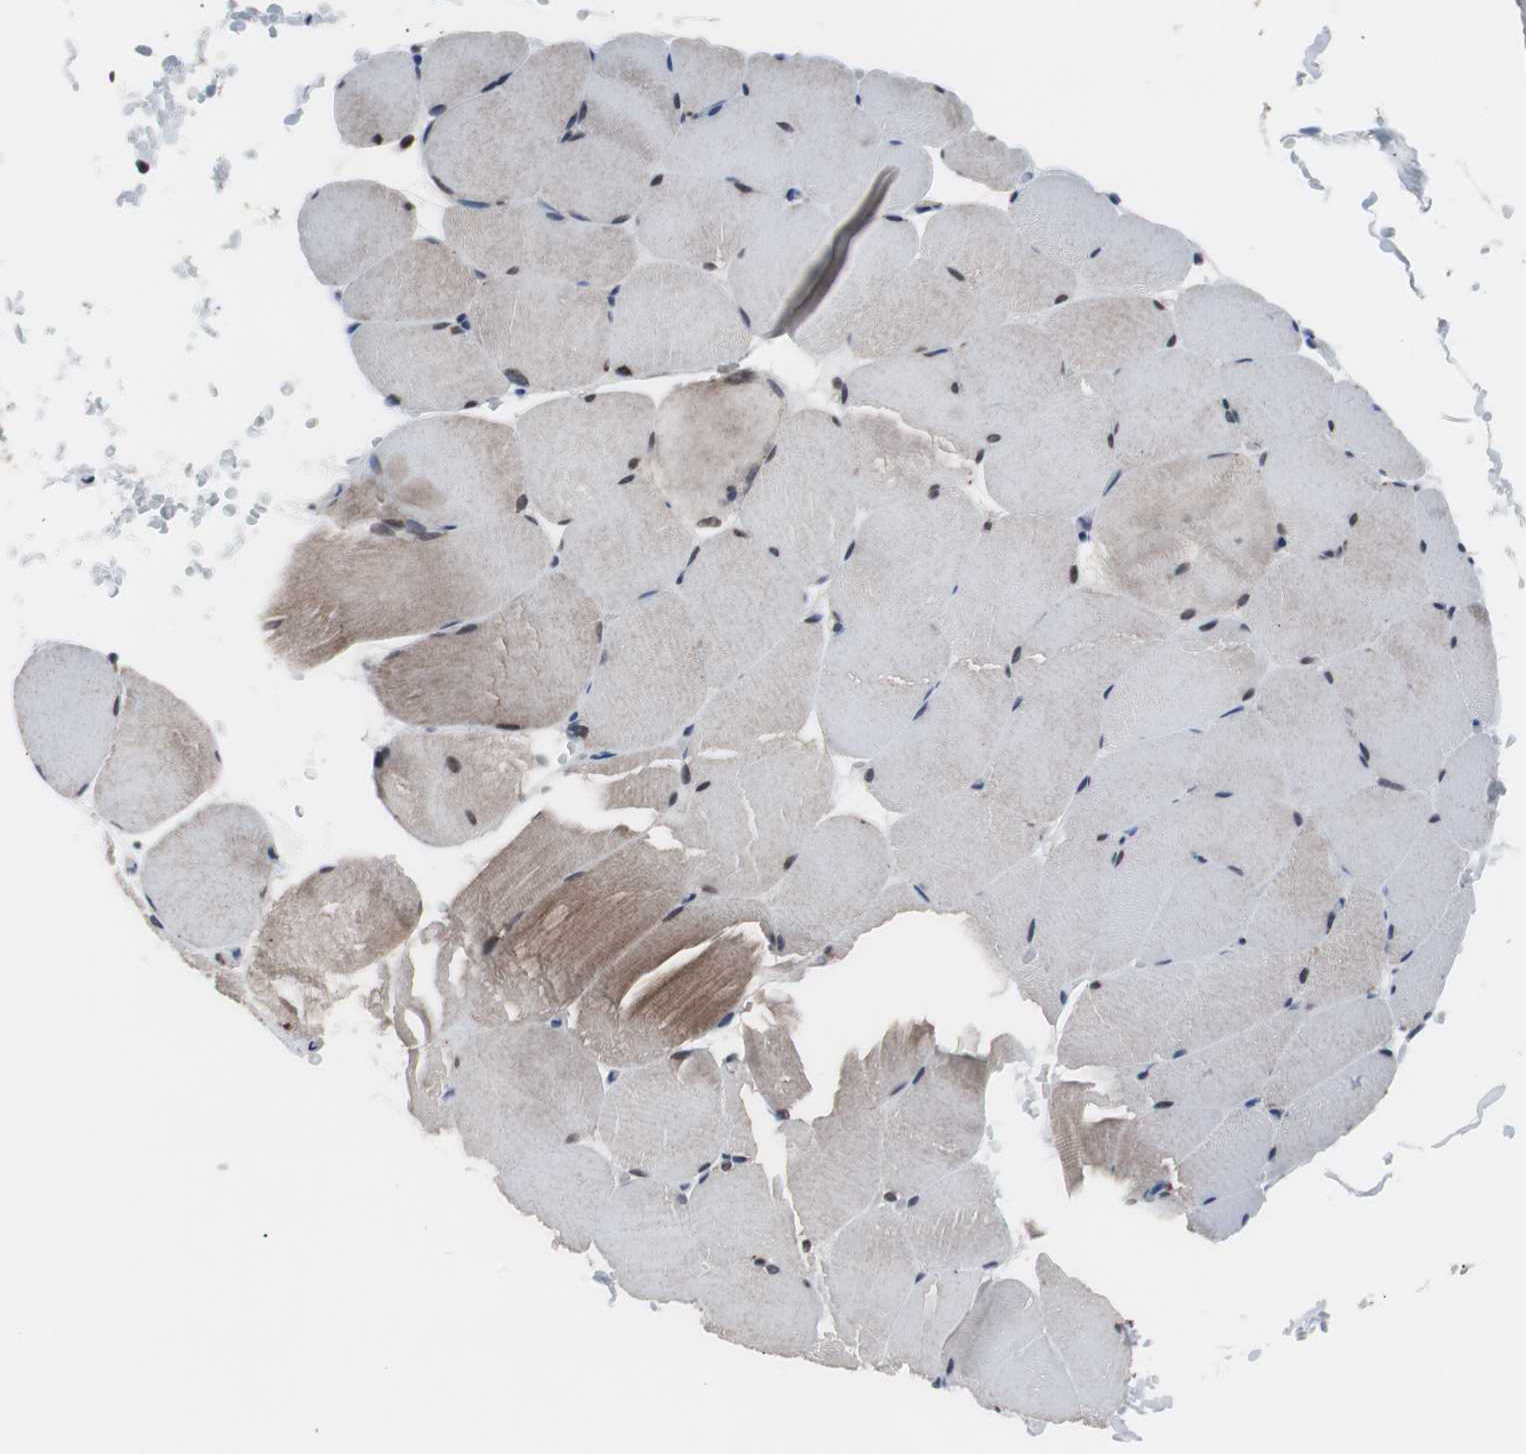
{"staining": {"intensity": "moderate", "quantity": ">75%", "location": "cytoplasmic/membranous,nuclear"}, "tissue": "skeletal muscle", "cell_type": "Myocytes", "image_type": "normal", "snomed": [{"axis": "morphology", "description": "Normal tissue, NOS"}, {"axis": "topography", "description": "Skeletal muscle"}, {"axis": "topography", "description": "Parathyroid gland"}], "caption": "The histopathology image reveals staining of normal skeletal muscle, revealing moderate cytoplasmic/membranous,nuclear protein expression (brown color) within myocytes.", "gene": "GTF2F2", "patient": {"sex": "female", "age": 37}}